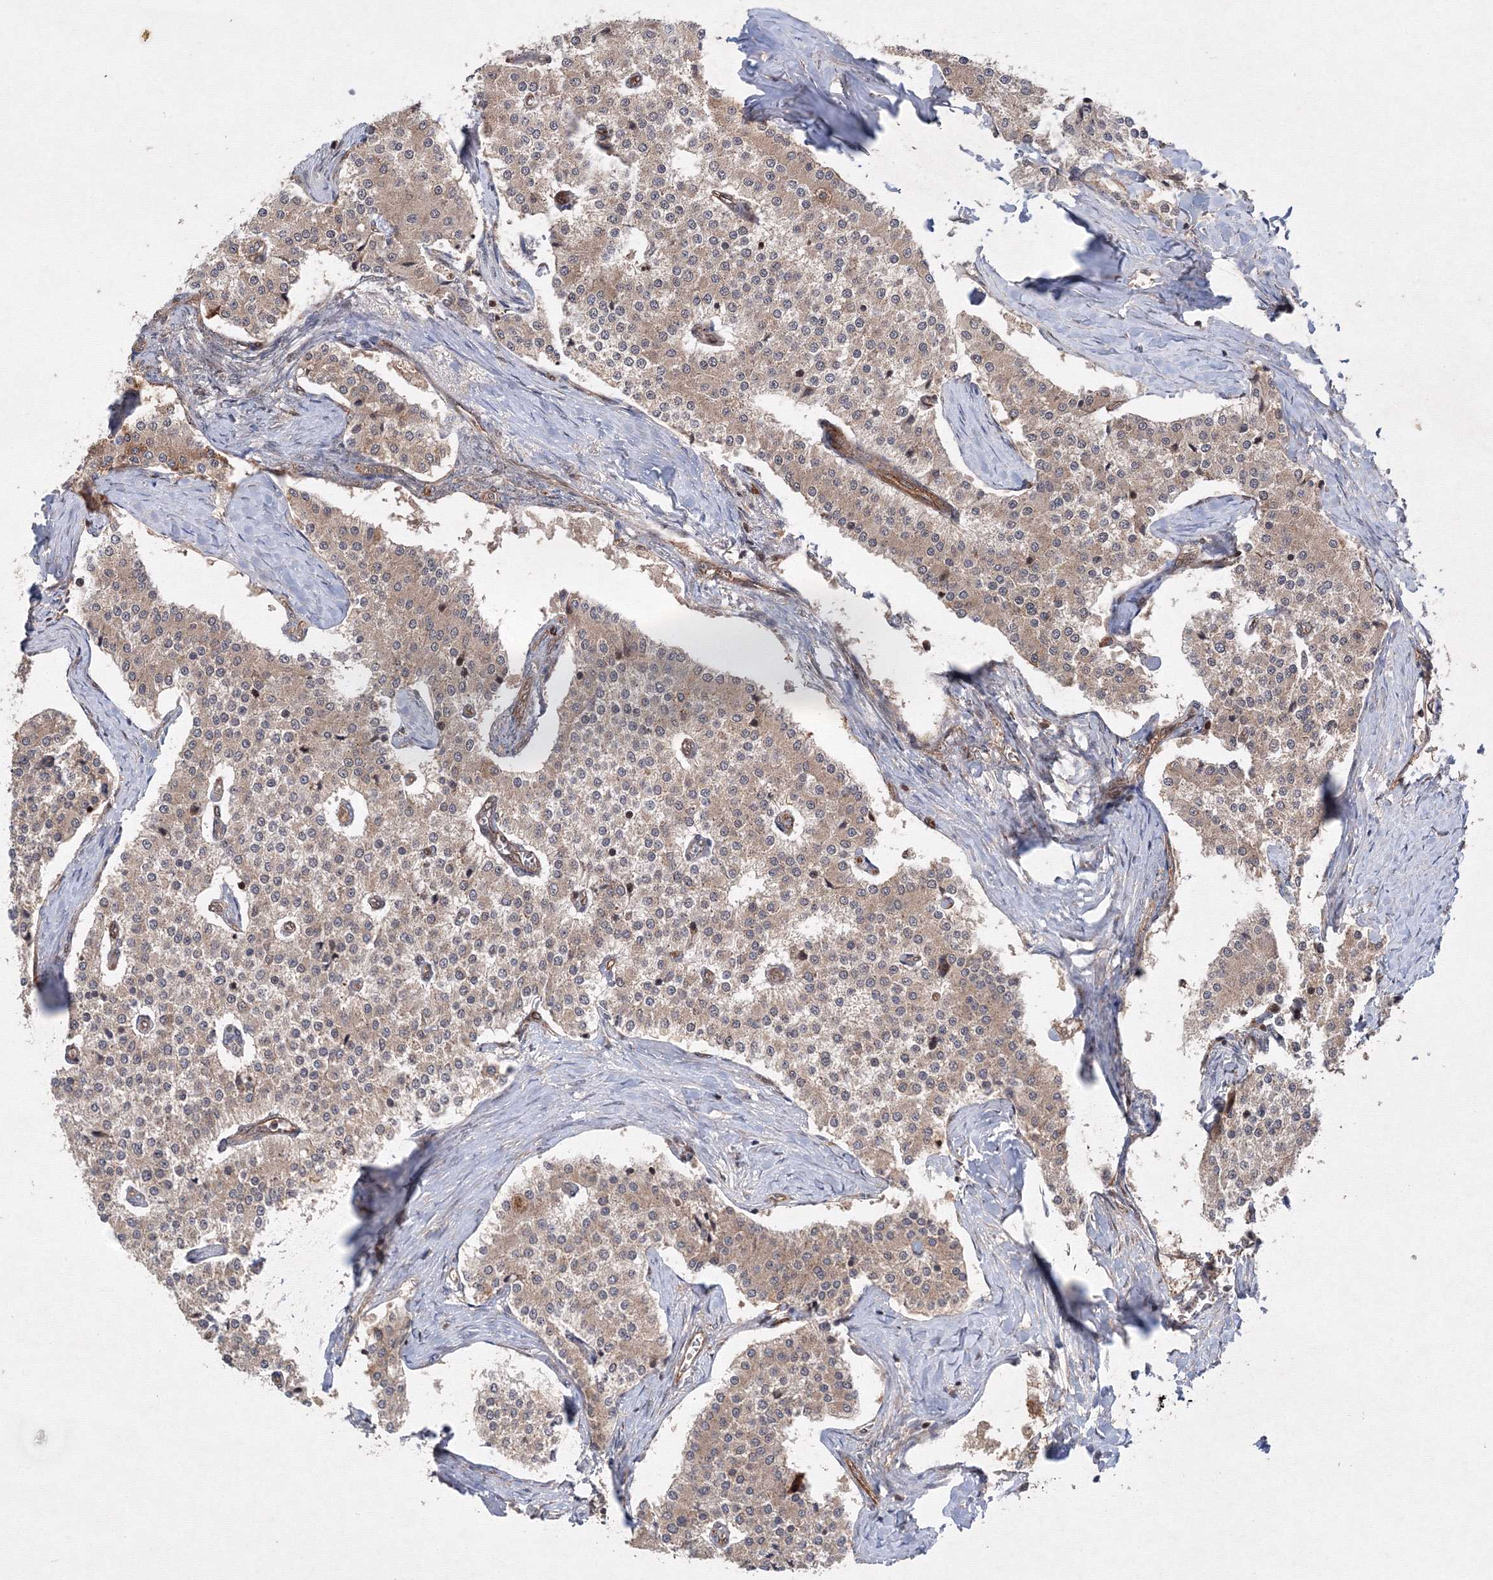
{"staining": {"intensity": "weak", "quantity": "<25%", "location": "cytoplasmic/membranous"}, "tissue": "carcinoid", "cell_type": "Tumor cells", "image_type": "cancer", "snomed": [{"axis": "morphology", "description": "Carcinoid, malignant, NOS"}, {"axis": "topography", "description": "Colon"}], "caption": "Immunohistochemistry image of carcinoid stained for a protein (brown), which demonstrates no expression in tumor cells. (Immunohistochemistry, brightfield microscopy, high magnification).", "gene": "DCTD", "patient": {"sex": "female", "age": 52}}